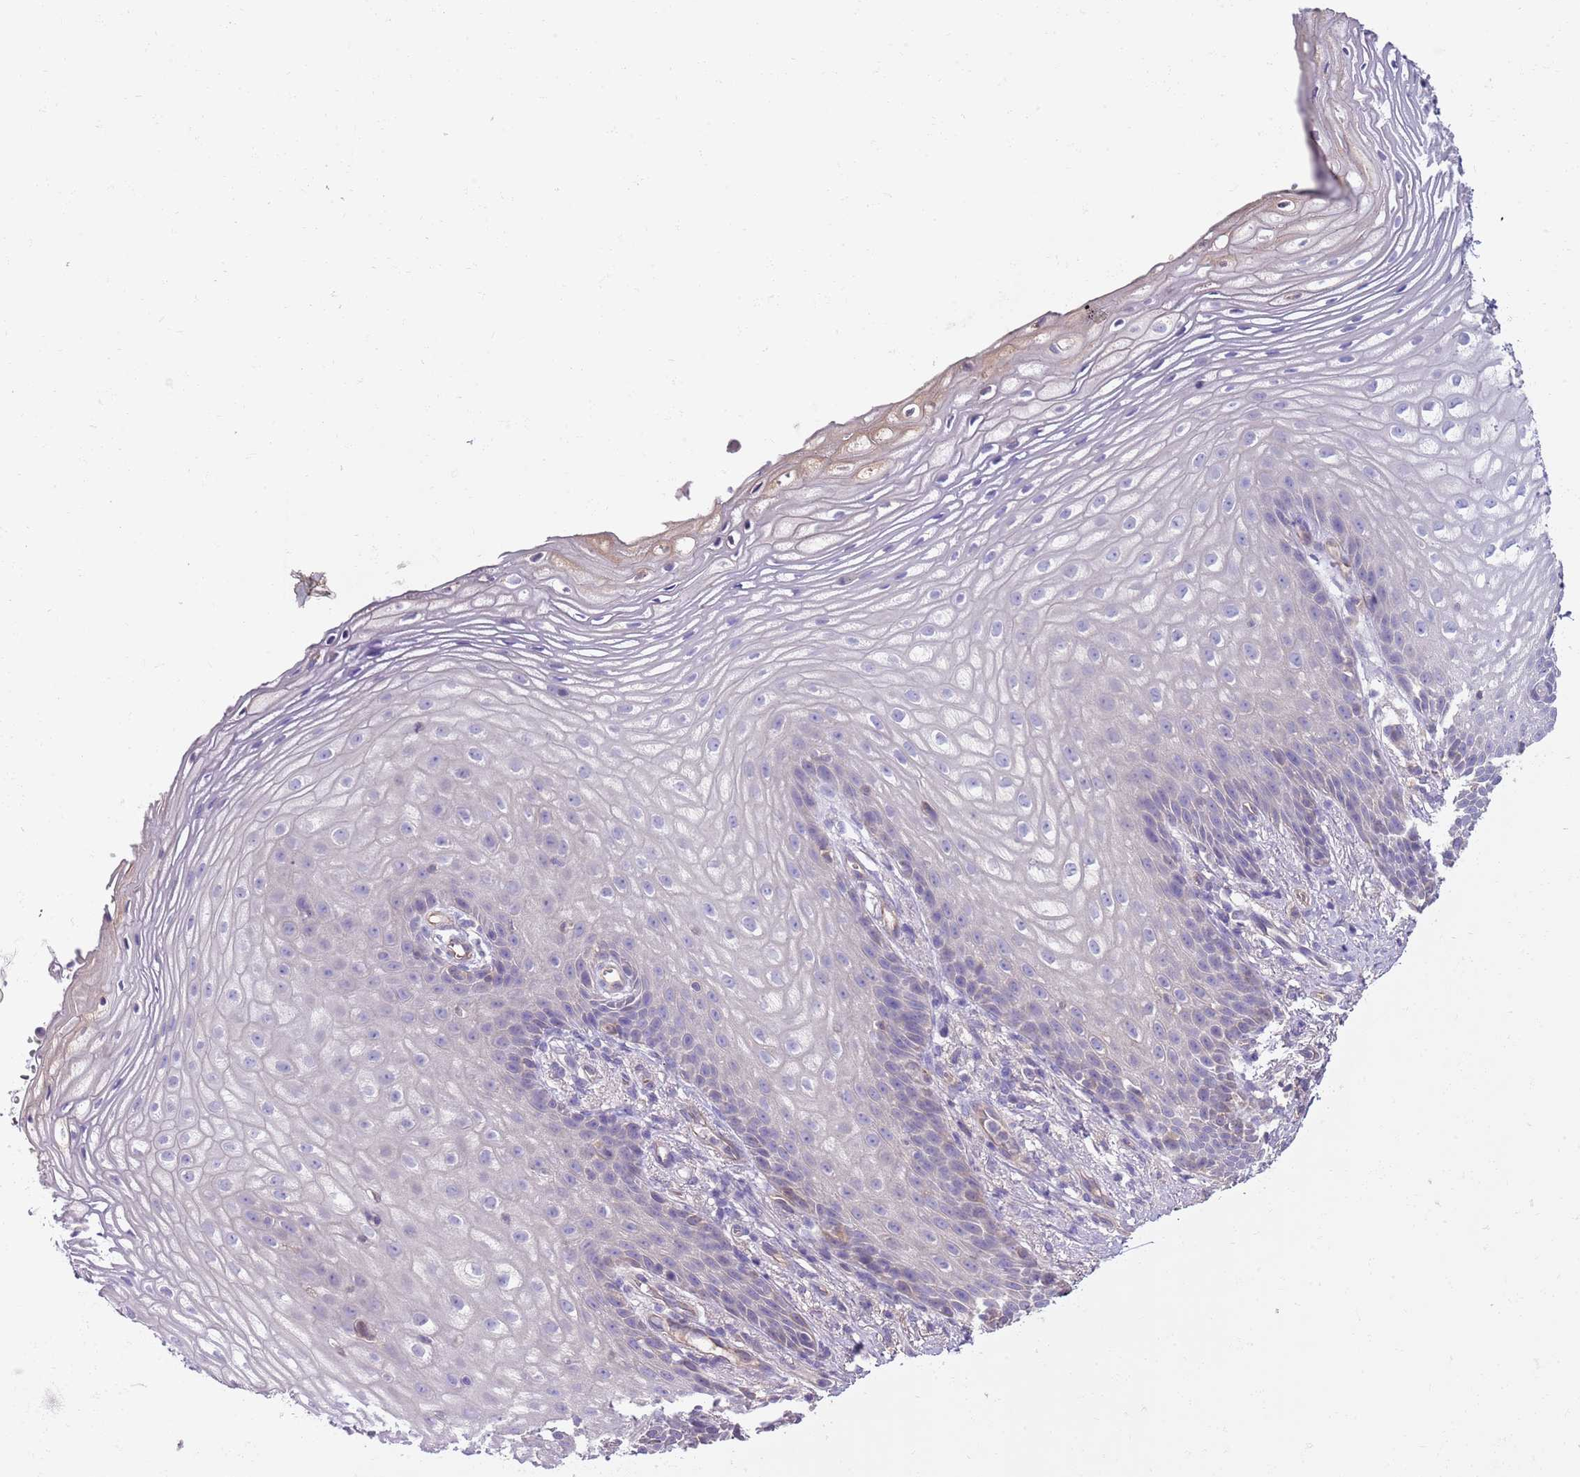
{"staining": {"intensity": "negative", "quantity": "none", "location": "none"}, "tissue": "vagina", "cell_type": "Squamous epithelial cells", "image_type": "normal", "snomed": [{"axis": "morphology", "description": "Normal tissue, NOS"}, {"axis": "topography", "description": "Vagina"}], "caption": "Immunohistochemistry micrograph of unremarkable vagina stained for a protein (brown), which reveals no expression in squamous epithelial cells.", "gene": "HES3", "patient": {"sex": "female", "age": 60}}